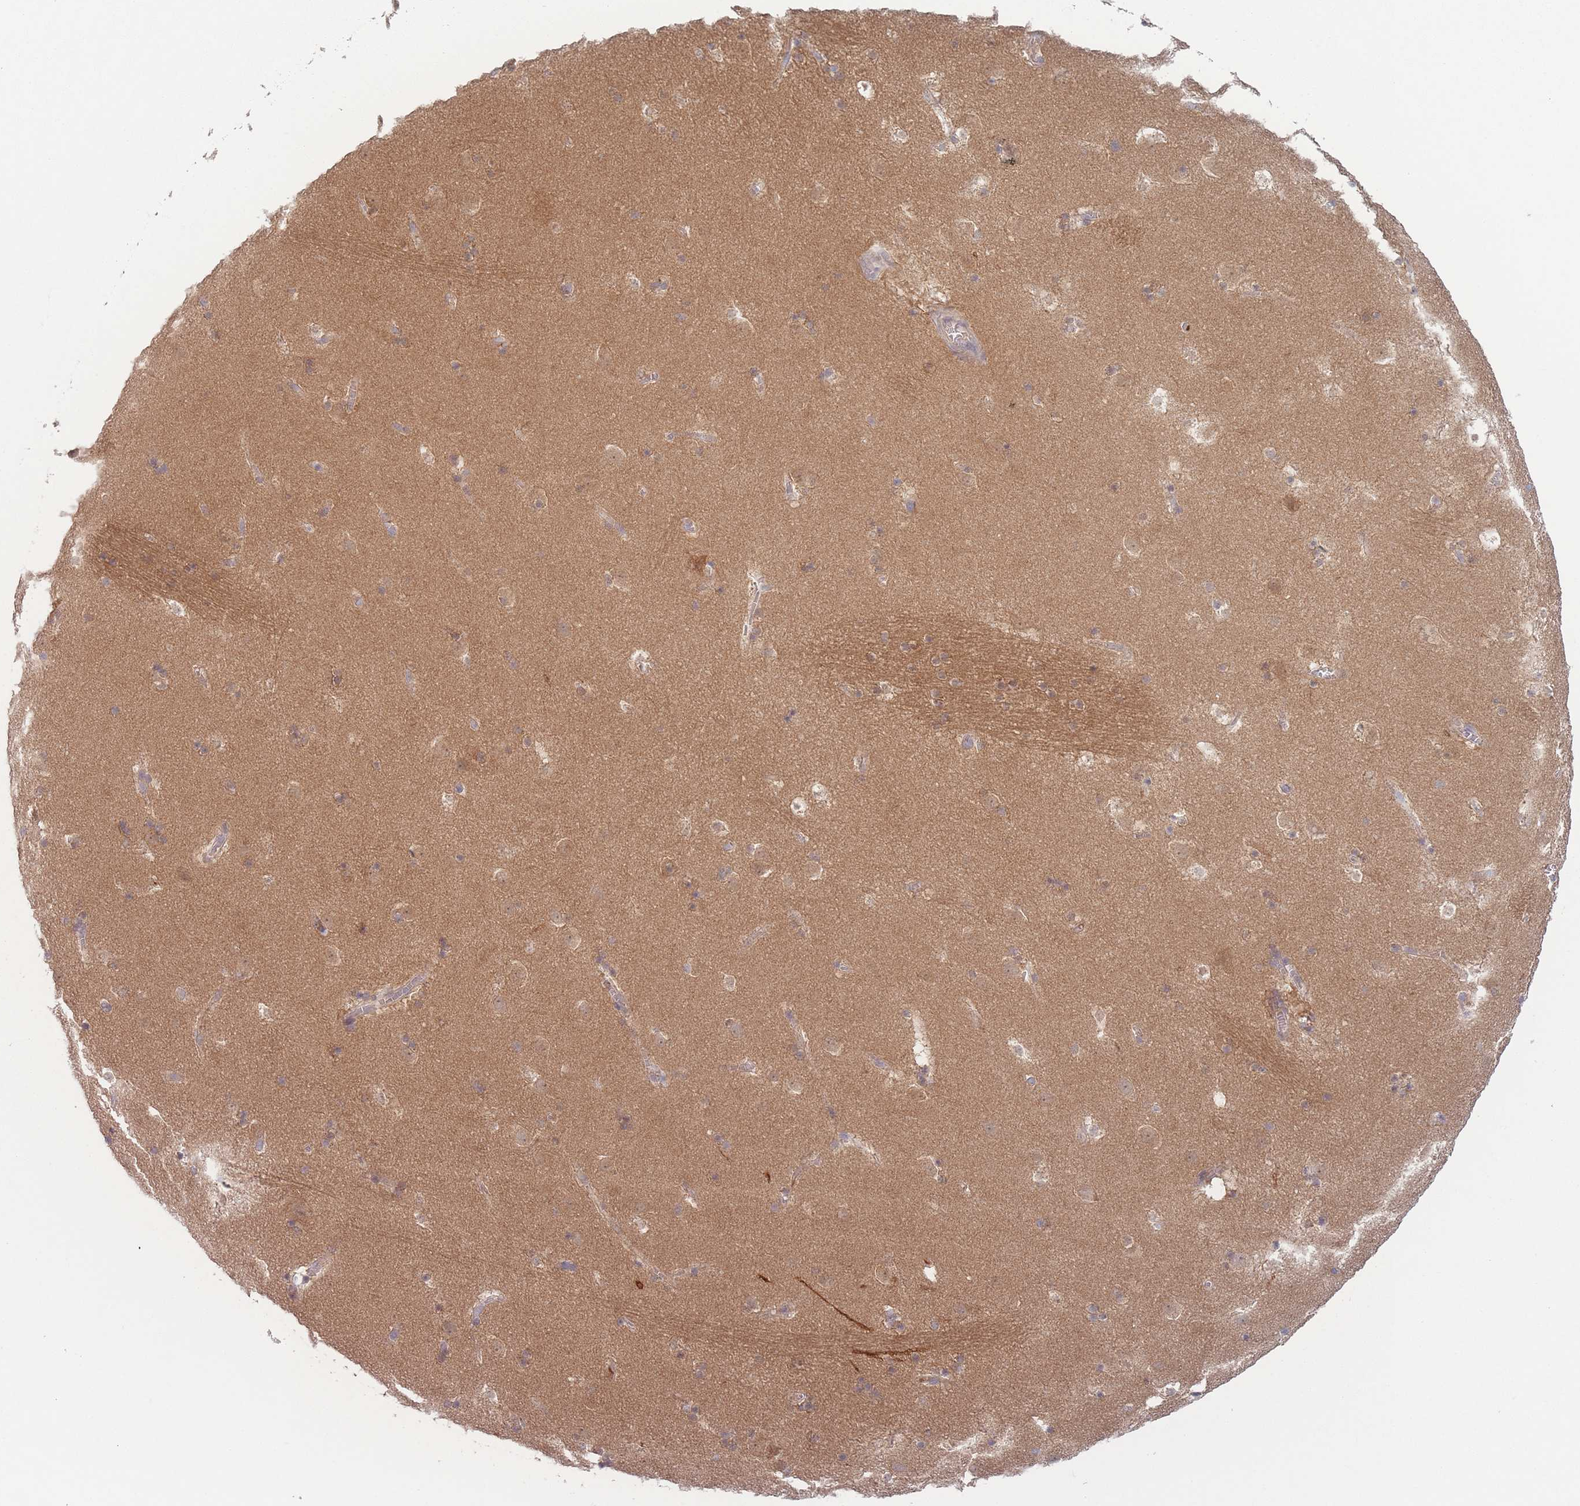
{"staining": {"intensity": "negative", "quantity": "none", "location": "none"}, "tissue": "caudate", "cell_type": "Glial cells", "image_type": "normal", "snomed": [{"axis": "morphology", "description": "Normal tissue, NOS"}, {"axis": "topography", "description": "Lateral ventricle wall"}], "caption": "Human caudate stained for a protein using immunohistochemistry displays no staining in glial cells.", "gene": "PPM1A", "patient": {"sex": "male", "age": 45}}